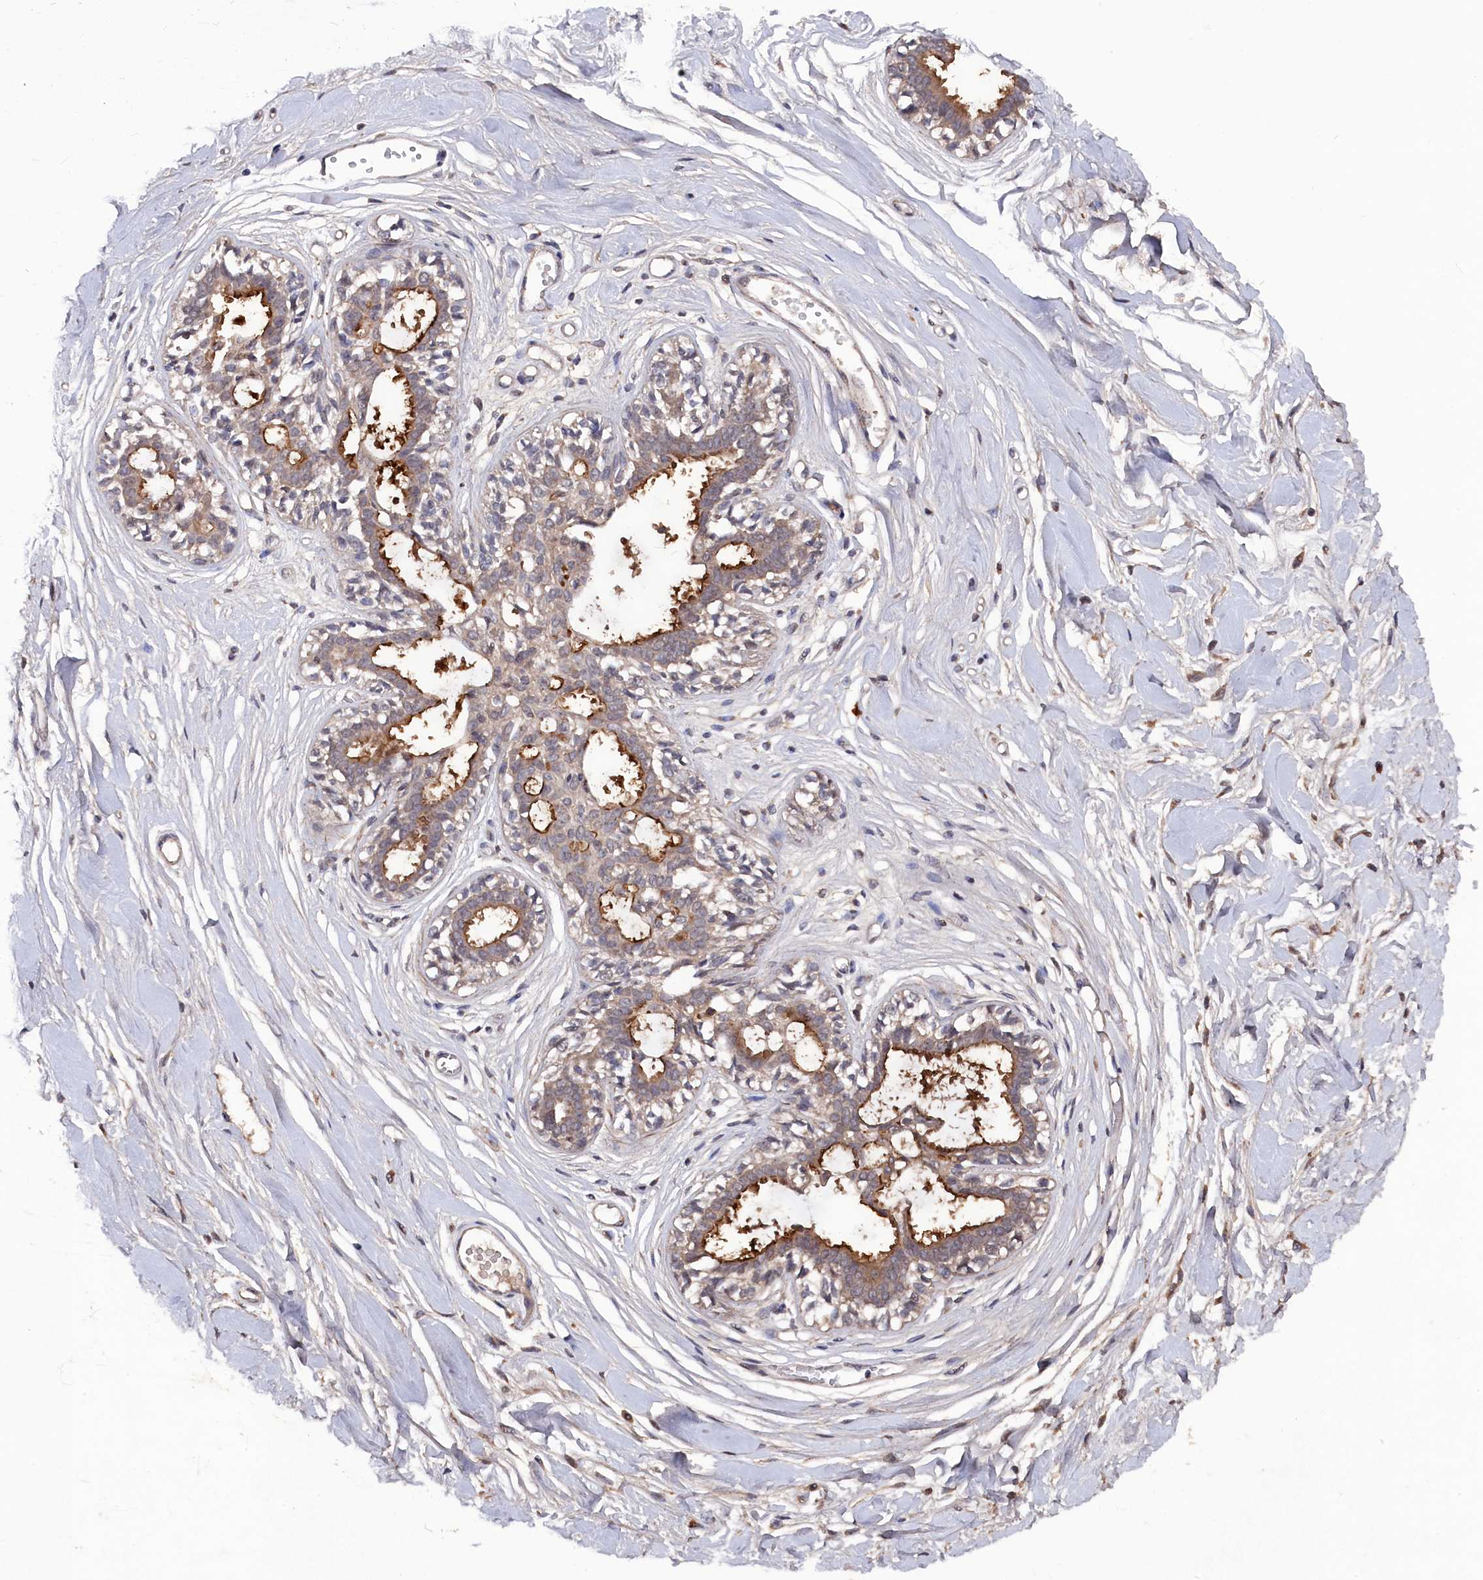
{"staining": {"intensity": "negative", "quantity": "none", "location": "none"}, "tissue": "breast", "cell_type": "Adipocytes", "image_type": "normal", "snomed": [{"axis": "morphology", "description": "Normal tissue, NOS"}, {"axis": "topography", "description": "Breast"}], "caption": "Breast was stained to show a protein in brown. There is no significant staining in adipocytes. (DAB (3,3'-diaminobenzidine) immunohistochemistry with hematoxylin counter stain).", "gene": "TMC5", "patient": {"sex": "female", "age": 45}}